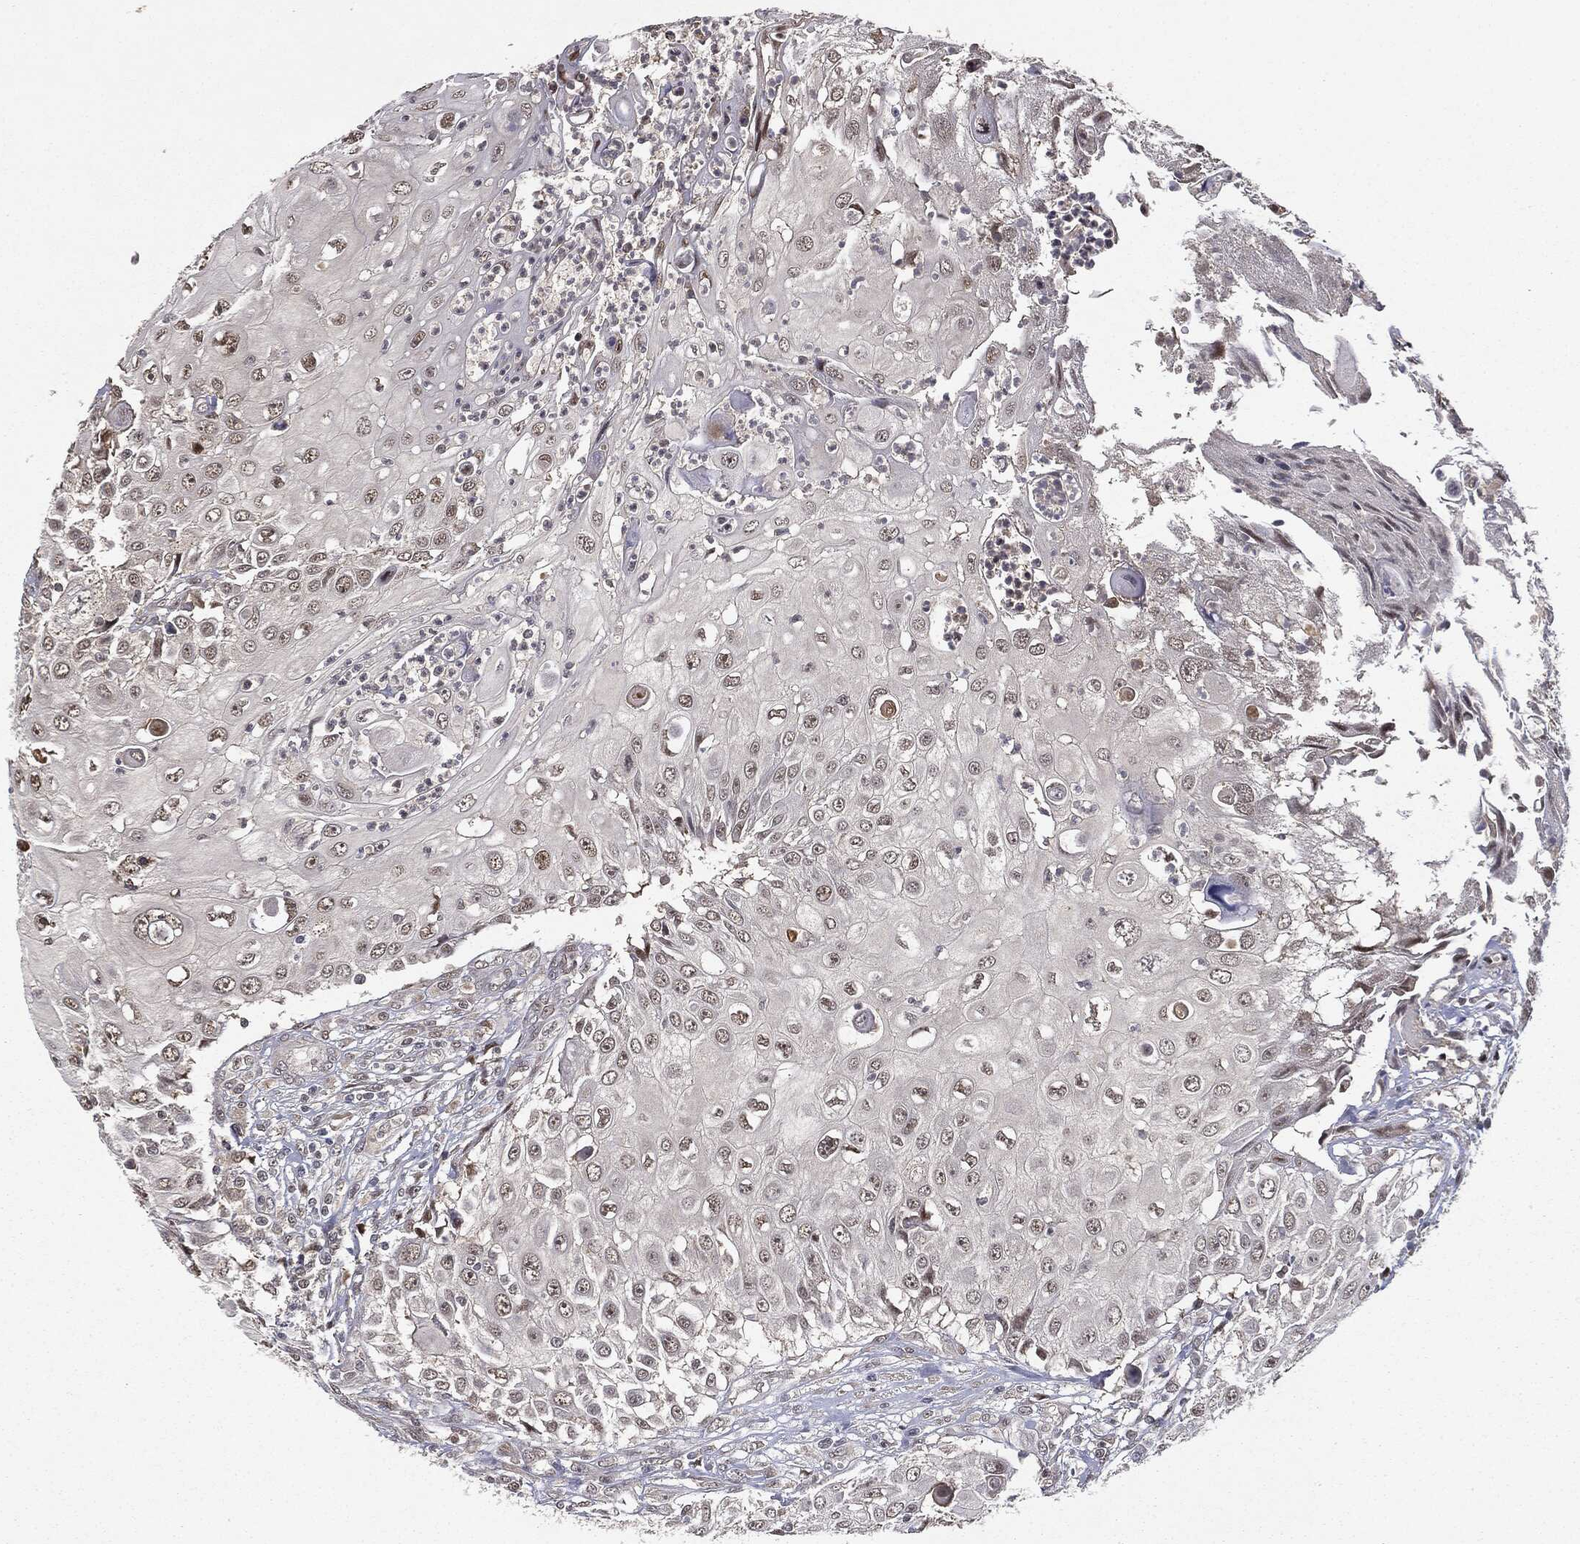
{"staining": {"intensity": "weak", "quantity": "<25%", "location": "nuclear"}, "tissue": "urothelial cancer", "cell_type": "Tumor cells", "image_type": "cancer", "snomed": [{"axis": "morphology", "description": "Urothelial carcinoma, High grade"}, {"axis": "topography", "description": "Urinary bladder"}], "caption": "This is an immunohistochemistry (IHC) image of human high-grade urothelial carcinoma. There is no positivity in tumor cells.", "gene": "ZNHIT6", "patient": {"sex": "female", "age": 79}}